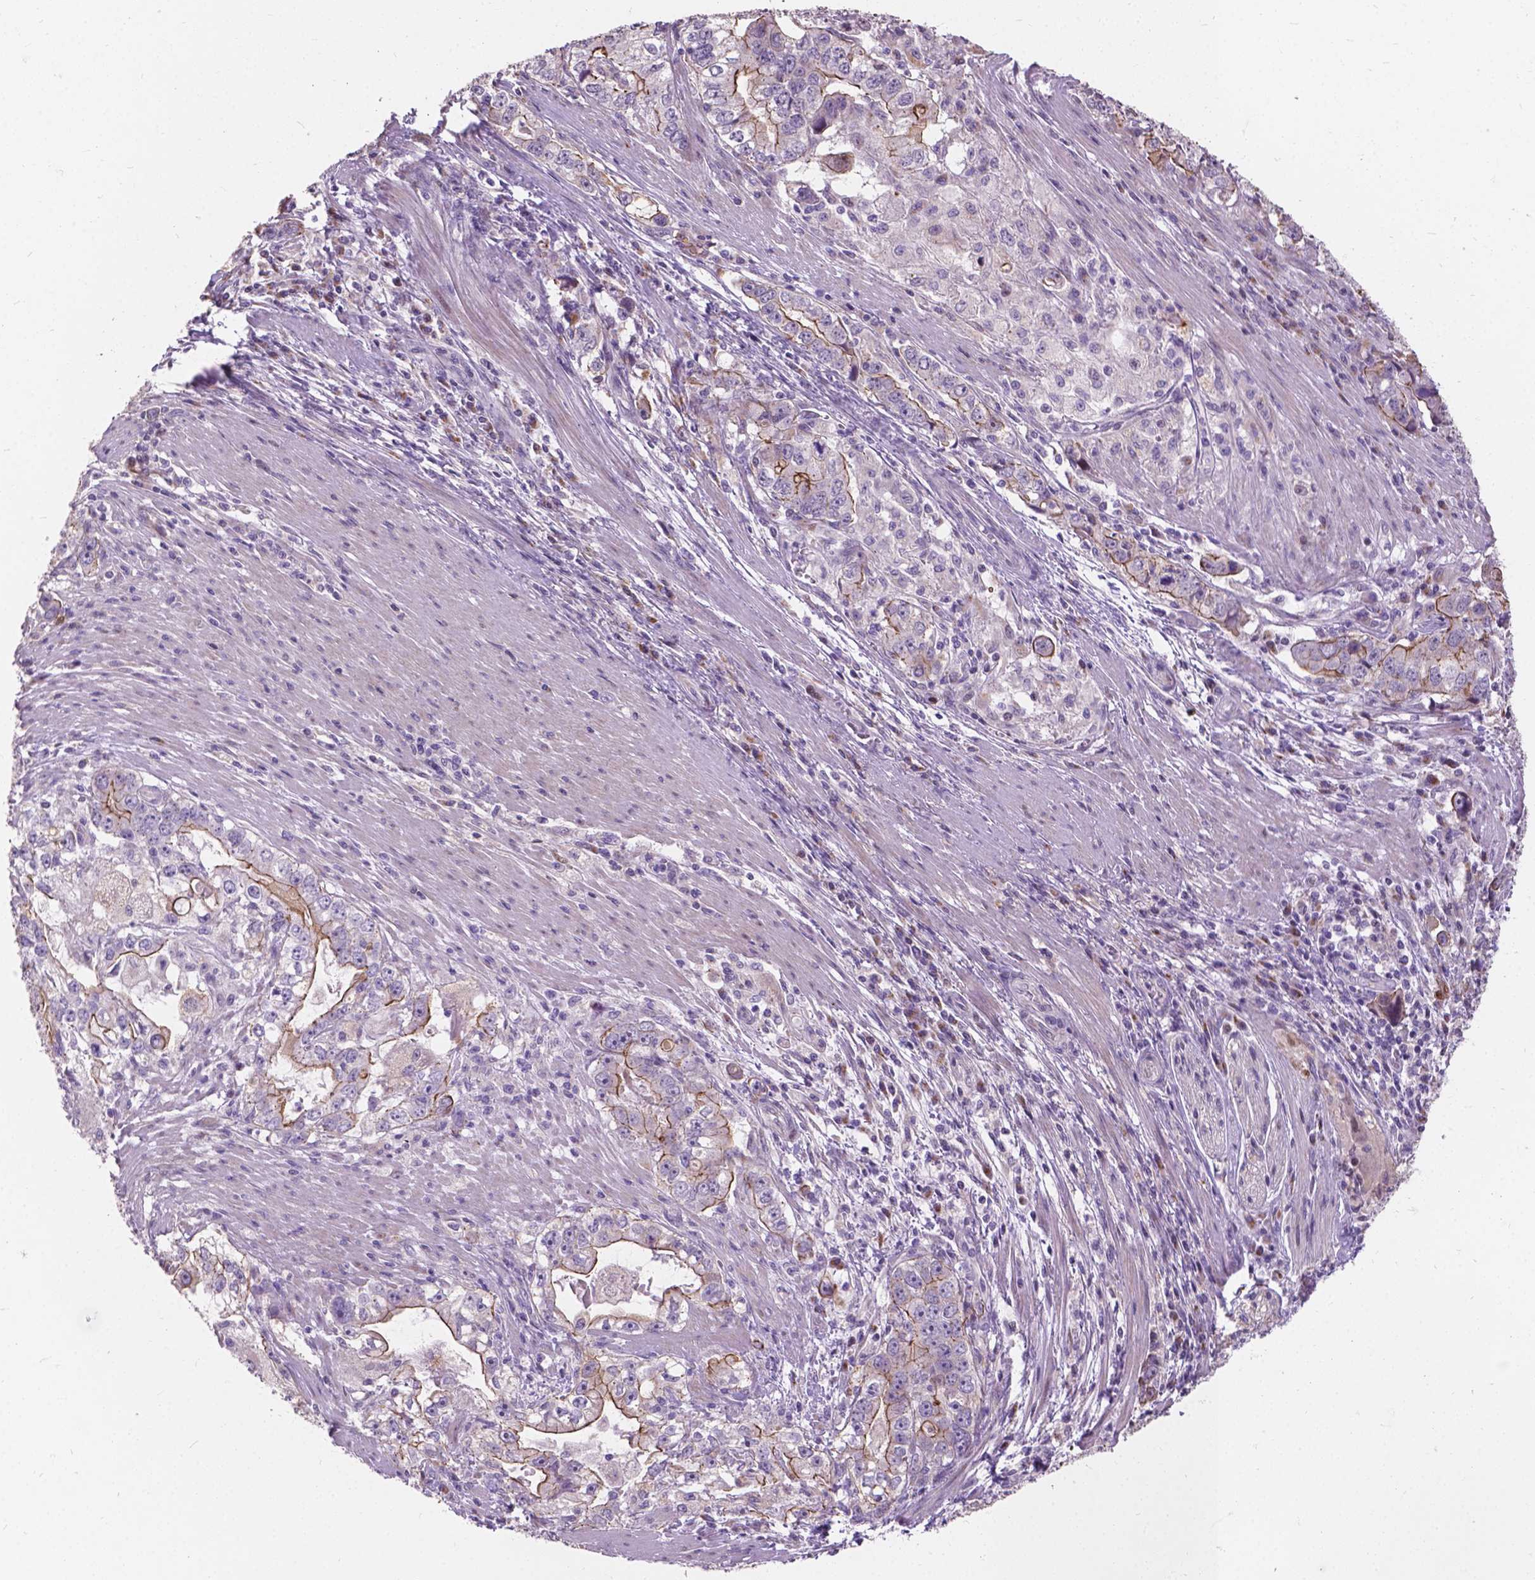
{"staining": {"intensity": "weak", "quantity": "<25%", "location": "cytoplasmic/membranous"}, "tissue": "stomach cancer", "cell_type": "Tumor cells", "image_type": "cancer", "snomed": [{"axis": "morphology", "description": "Adenocarcinoma, NOS"}, {"axis": "topography", "description": "Stomach, lower"}], "caption": "High magnification brightfield microscopy of adenocarcinoma (stomach) stained with DAB (3,3'-diaminobenzidine) (brown) and counterstained with hematoxylin (blue): tumor cells show no significant expression.", "gene": "MYH14", "patient": {"sex": "female", "age": 72}}